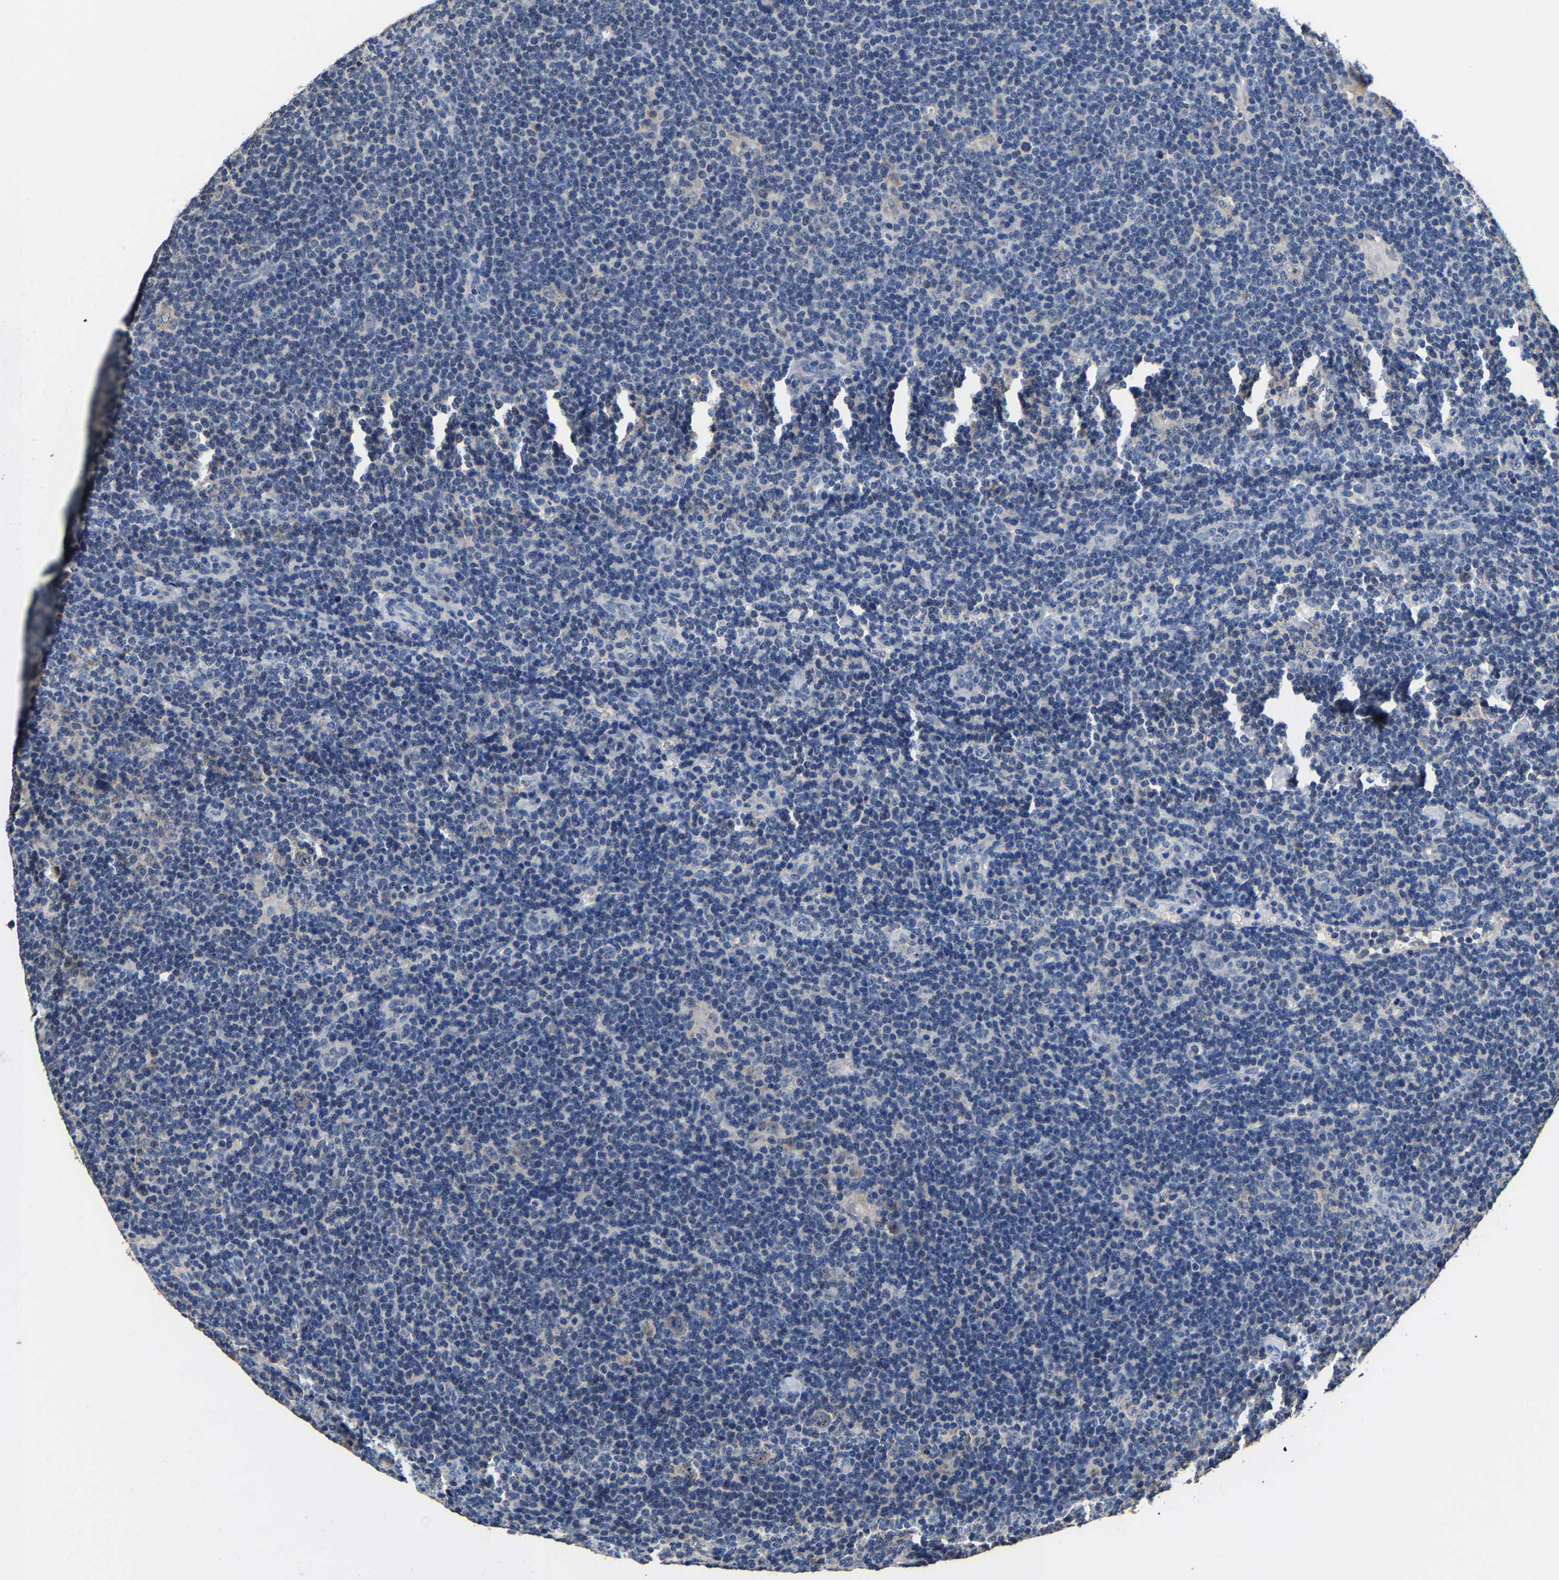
{"staining": {"intensity": "negative", "quantity": "none", "location": "none"}, "tissue": "lymphoma", "cell_type": "Tumor cells", "image_type": "cancer", "snomed": [{"axis": "morphology", "description": "Hodgkin's disease, NOS"}, {"axis": "topography", "description": "Lymph node"}], "caption": "Hodgkin's disease stained for a protein using immunohistochemistry (IHC) reveals no staining tumor cells.", "gene": "ZCCHC7", "patient": {"sex": "female", "age": 57}}